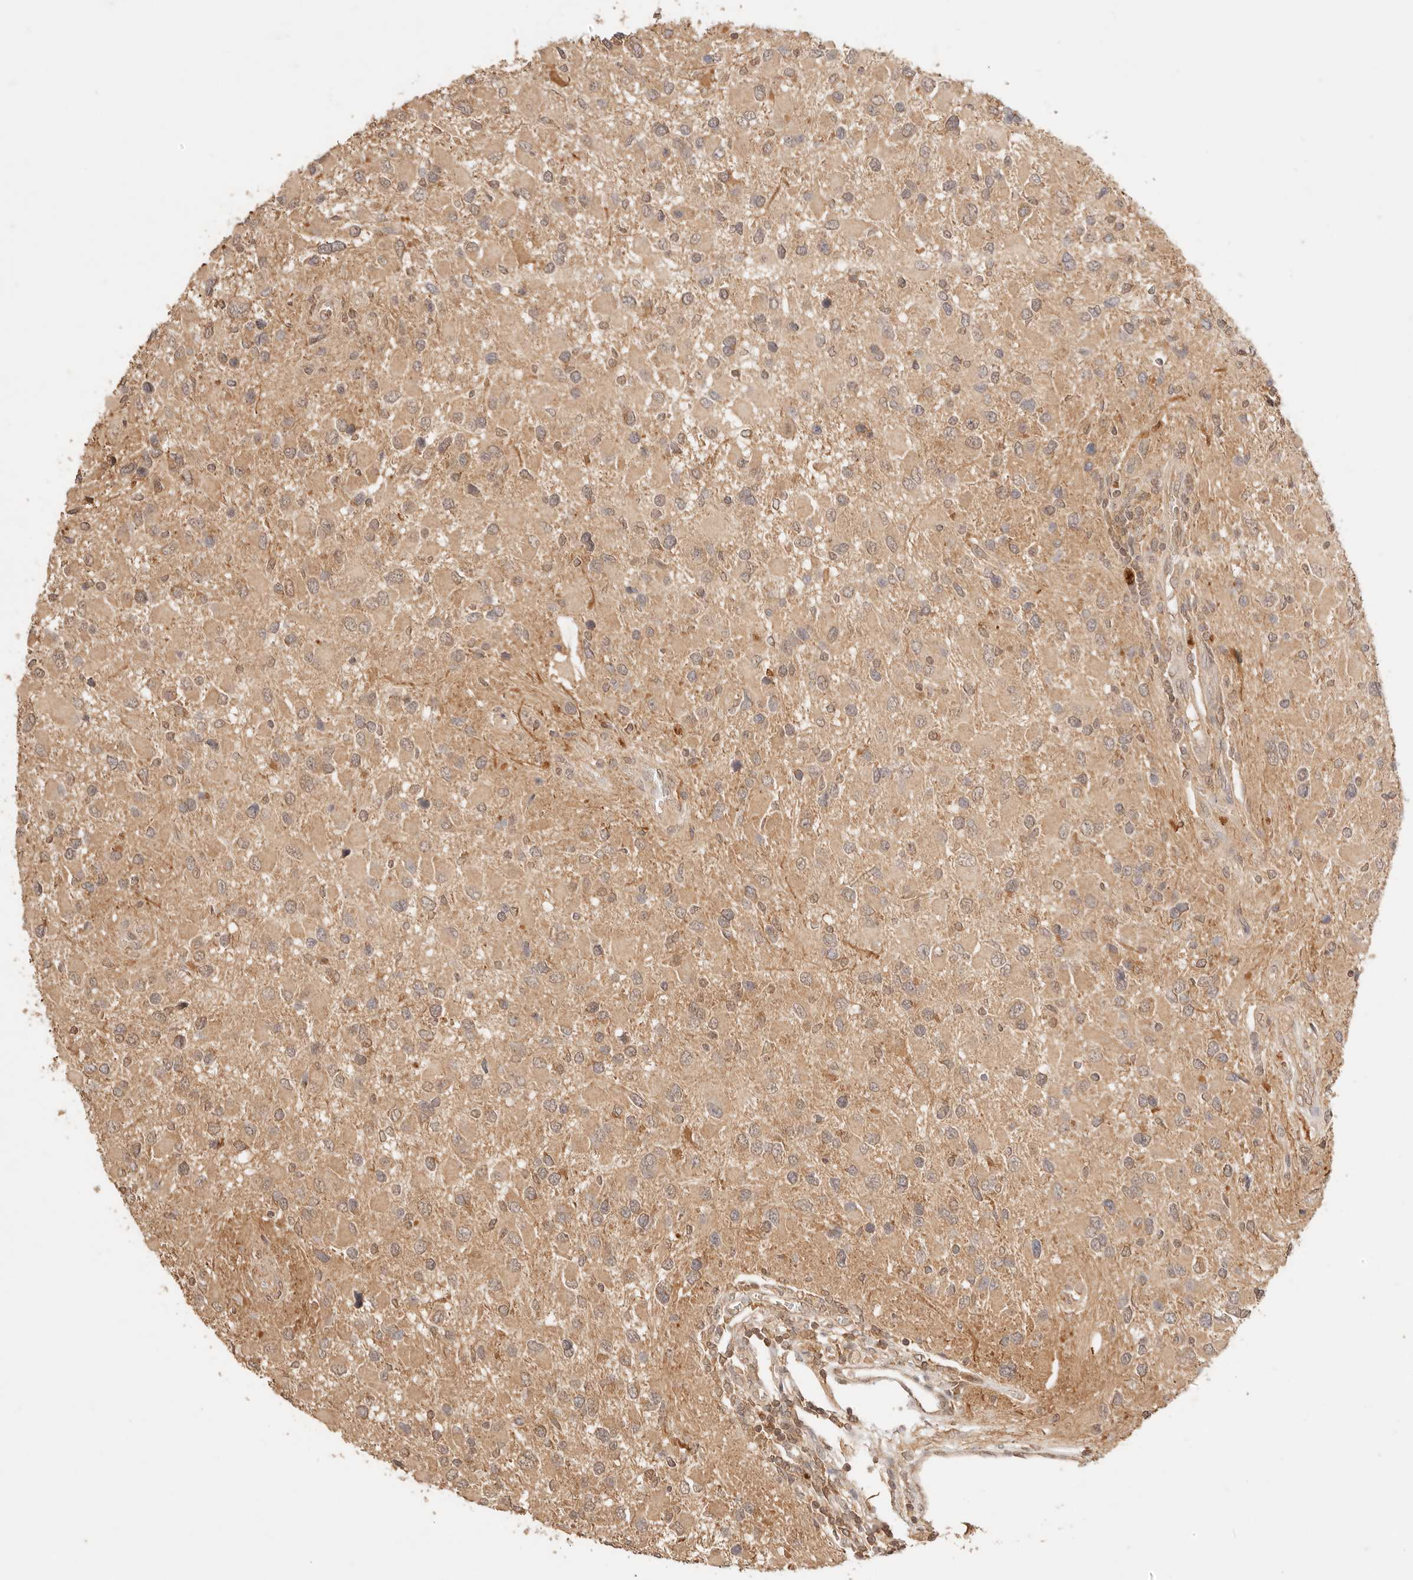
{"staining": {"intensity": "weak", "quantity": ">75%", "location": "cytoplasmic/membranous"}, "tissue": "glioma", "cell_type": "Tumor cells", "image_type": "cancer", "snomed": [{"axis": "morphology", "description": "Glioma, malignant, High grade"}, {"axis": "topography", "description": "Brain"}], "caption": "Human malignant high-grade glioma stained with a brown dye shows weak cytoplasmic/membranous positive staining in approximately >75% of tumor cells.", "gene": "TRIM11", "patient": {"sex": "male", "age": 53}}